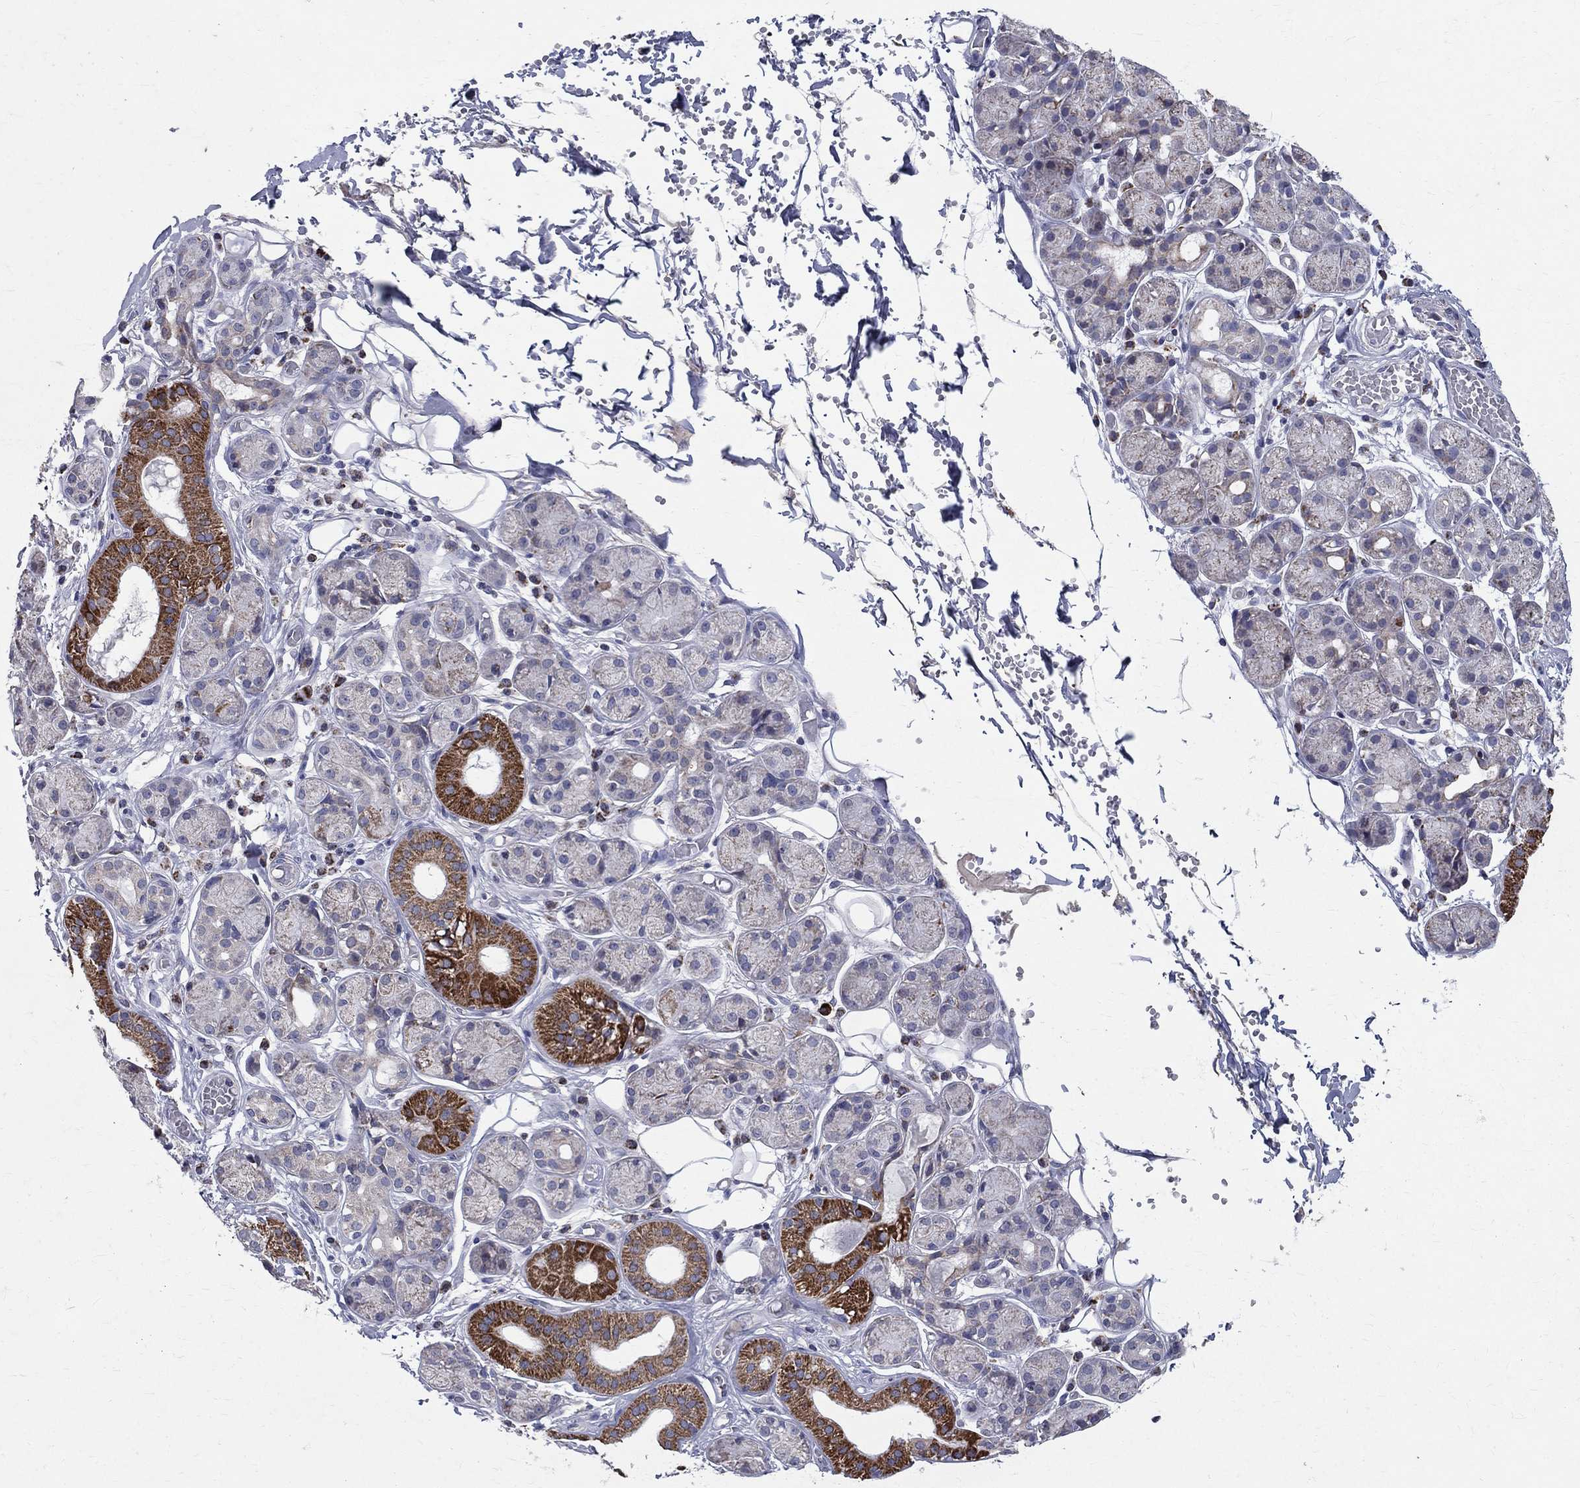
{"staining": {"intensity": "strong", "quantity": "<25%", "location": "cytoplasmic/membranous"}, "tissue": "salivary gland", "cell_type": "Glandular cells", "image_type": "normal", "snomed": [{"axis": "morphology", "description": "Normal tissue, NOS"}, {"axis": "topography", "description": "Salivary gland"}, {"axis": "topography", "description": "Peripheral nerve tissue"}], "caption": "Immunohistochemical staining of normal salivary gland reveals medium levels of strong cytoplasmic/membranous expression in approximately <25% of glandular cells.", "gene": "SLC4A10", "patient": {"sex": "male", "age": 71}}